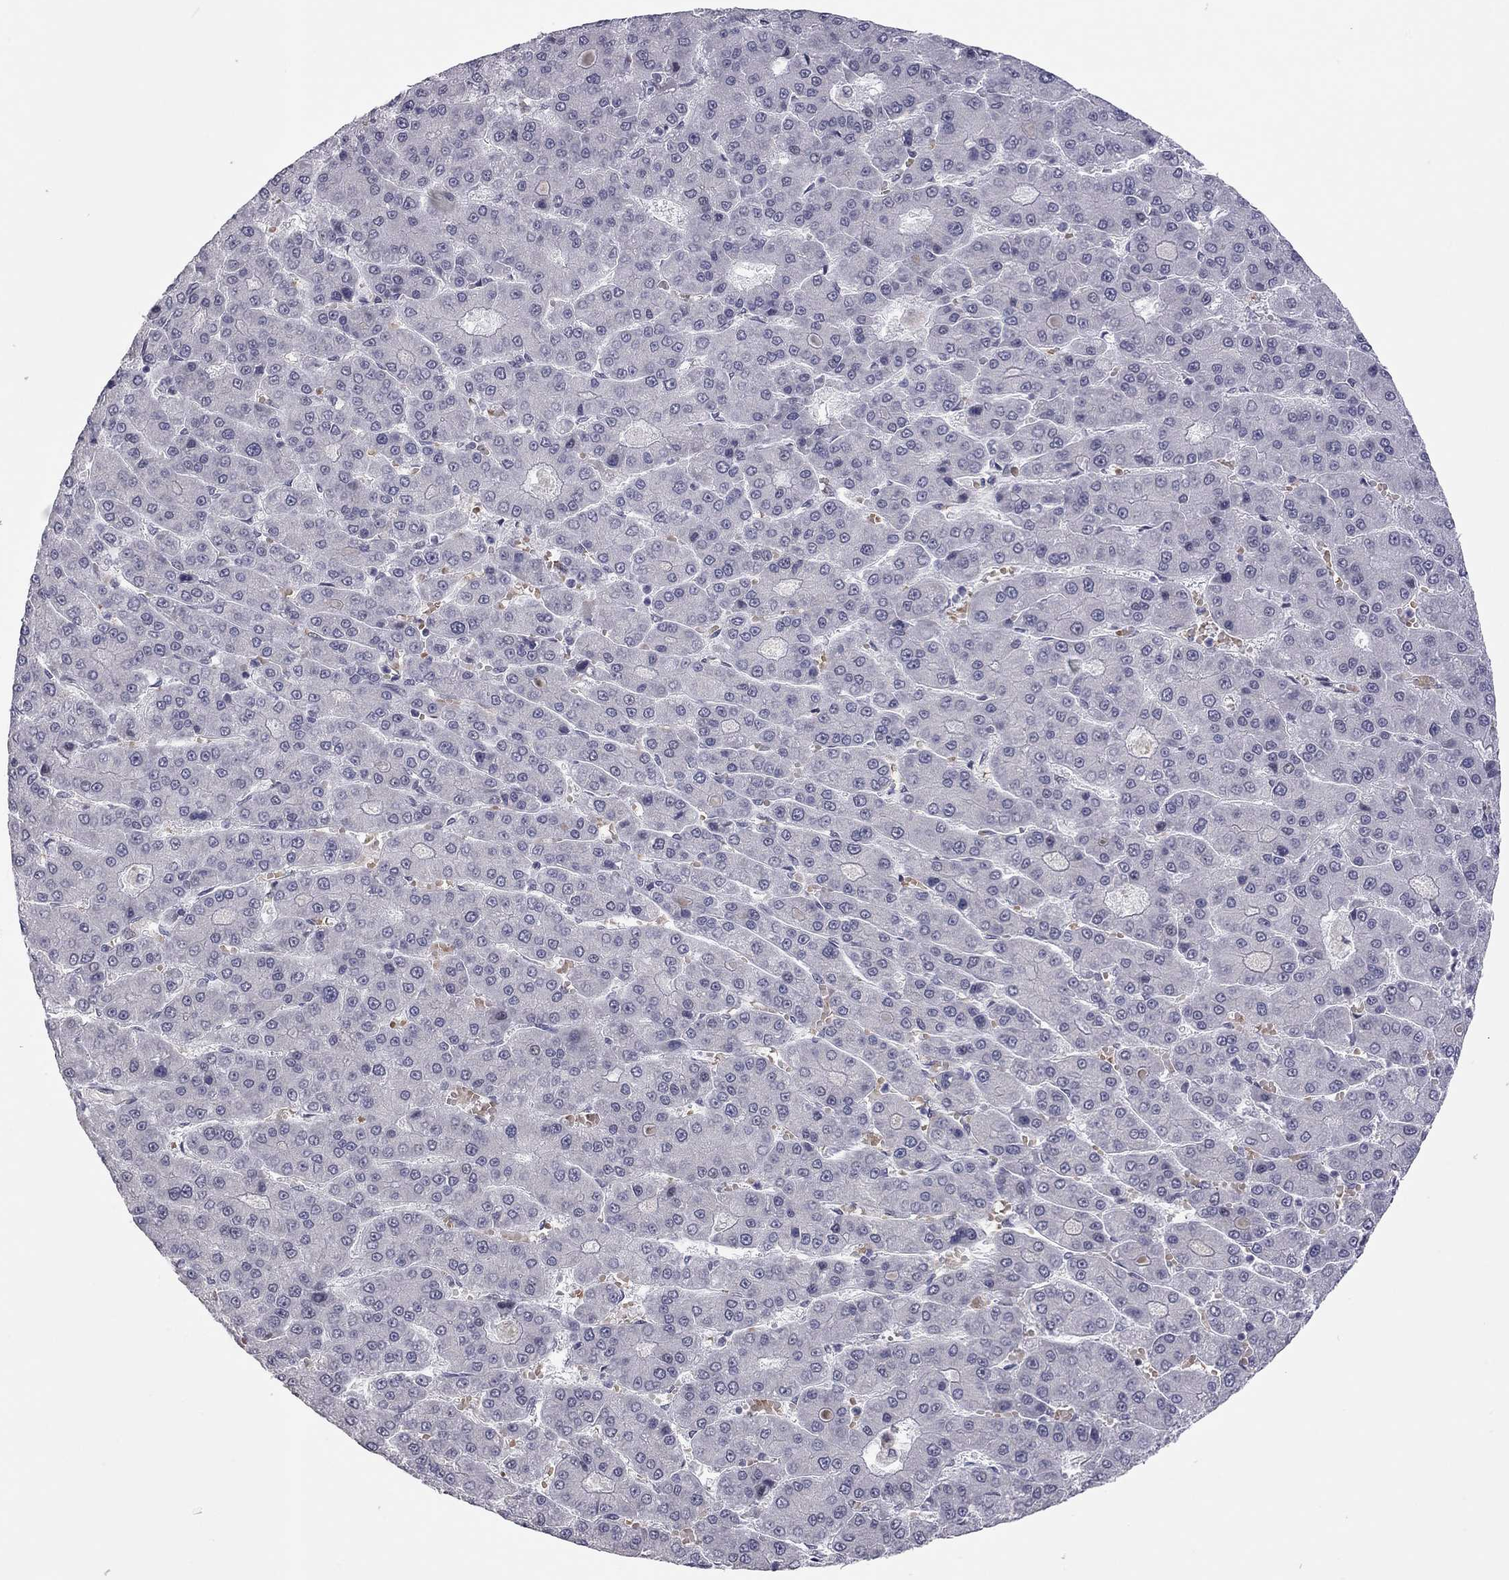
{"staining": {"intensity": "negative", "quantity": "none", "location": "none"}, "tissue": "liver cancer", "cell_type": "Tumor cells", "image_type": "cancer", "snomed": [{"axis": "morphology", "description": "Carcinoma, Hepatocellular, NOS"}, {"axis": "topography", "description": "Liver"}], "caption": "There is no significant staining in tumor cells of liver cancer.", "gene": "MC3R", "patient": {"sex": "male", "age": 70}}